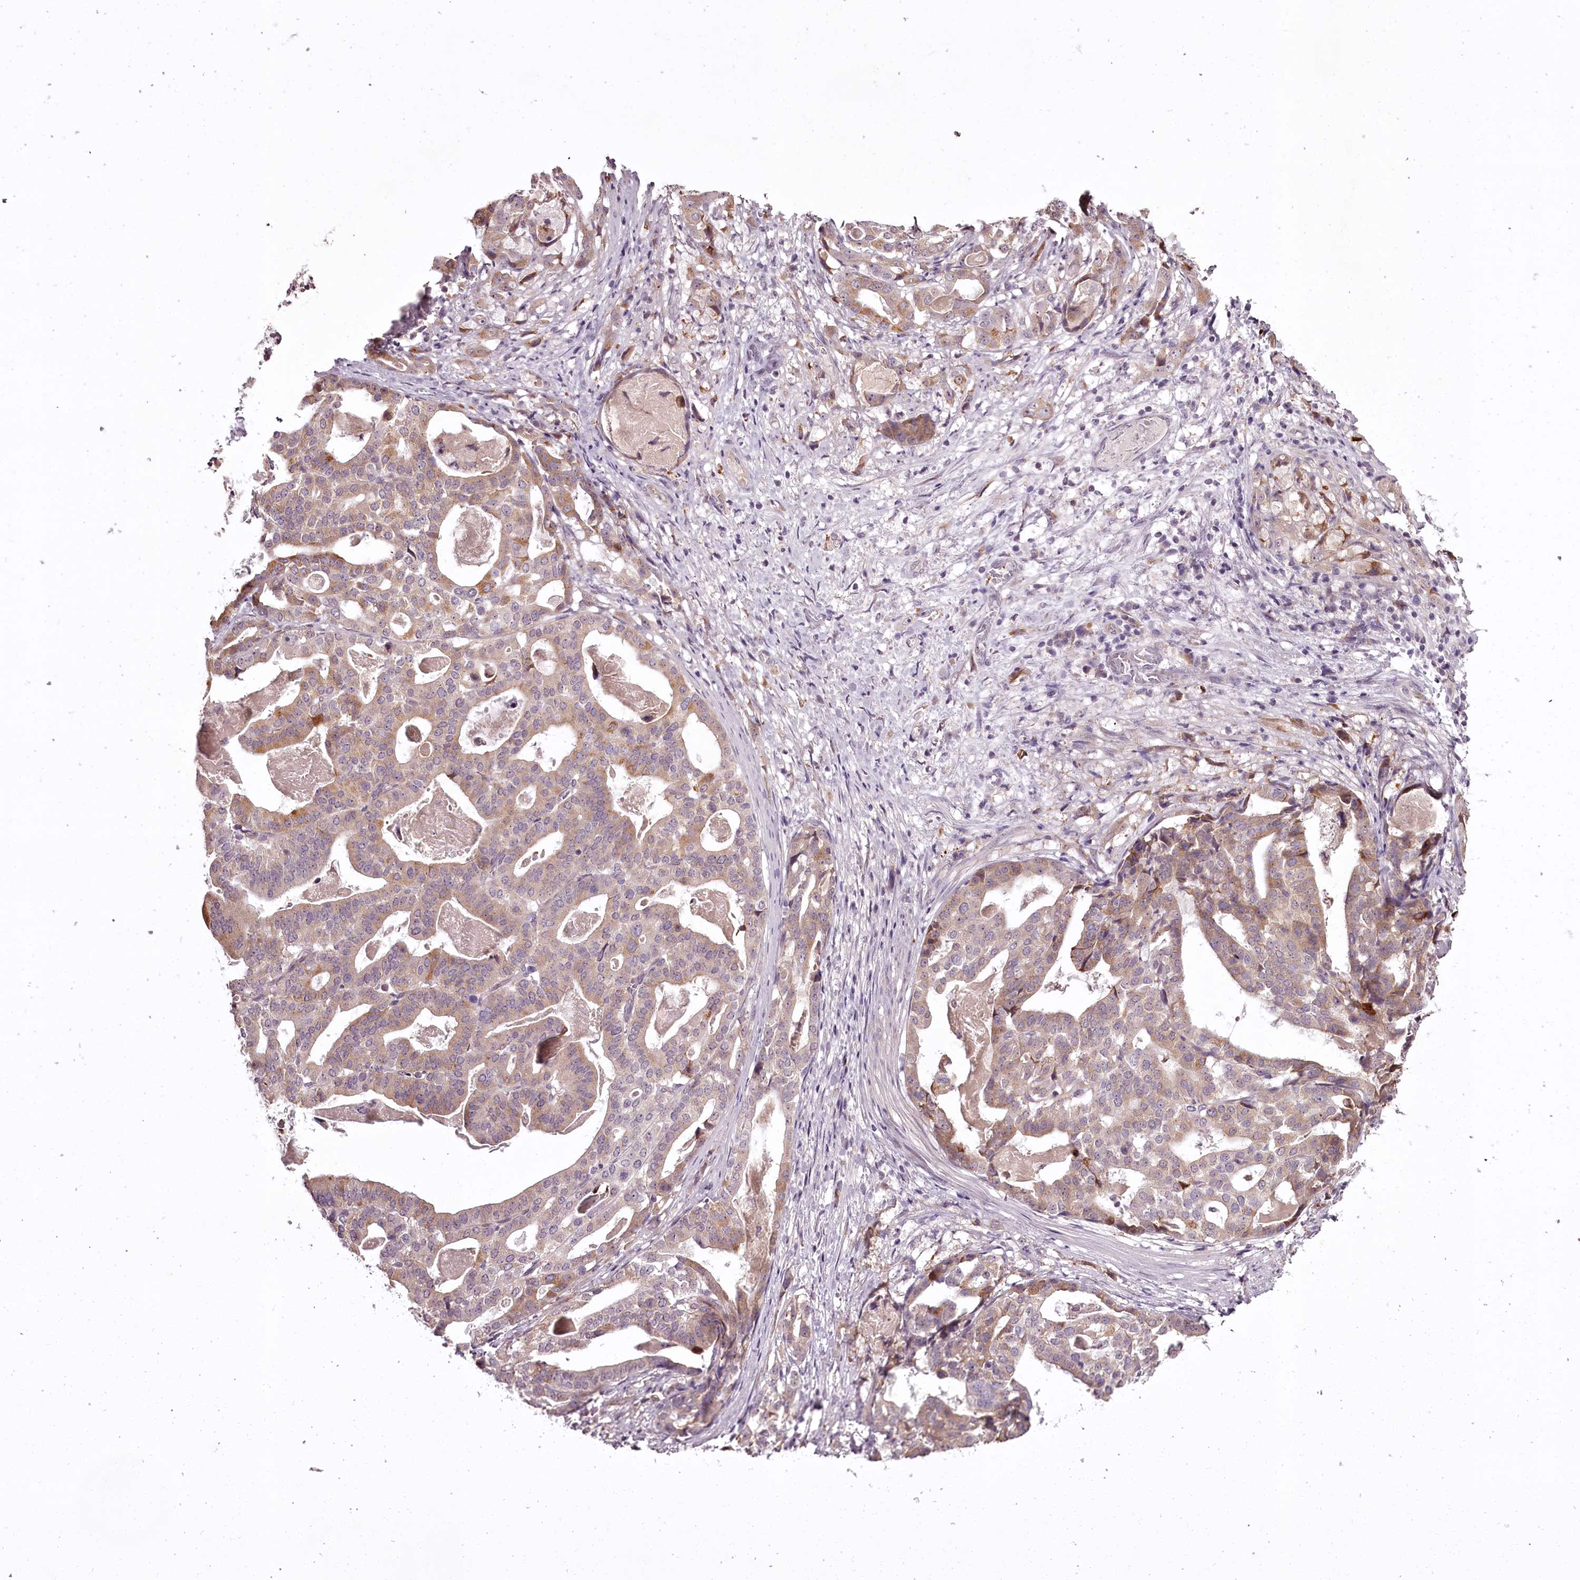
{"staining": {"intensity": "weak", "quantity": "25%-75%", "location": "cytoplasmic/membranous"}, "tissue": "stomach cancer", "cell_type": "Tumor cells", "image_type": "cancer", "snomed": [{"axis": "morphology", "description": "Adenocarcinoma, NOS"}, {"axis": "topography", "description": "Stomach"}], "caption": "Immunohistochemistry image of stomach cancer stained for a protein (brown), which demonstrates low levels of weak cytoplasmic/membranous positivity in about 25%-75% of tumor cells.", "gene": "CCDC92", "patient": {"sex": "male", "age": 48}}